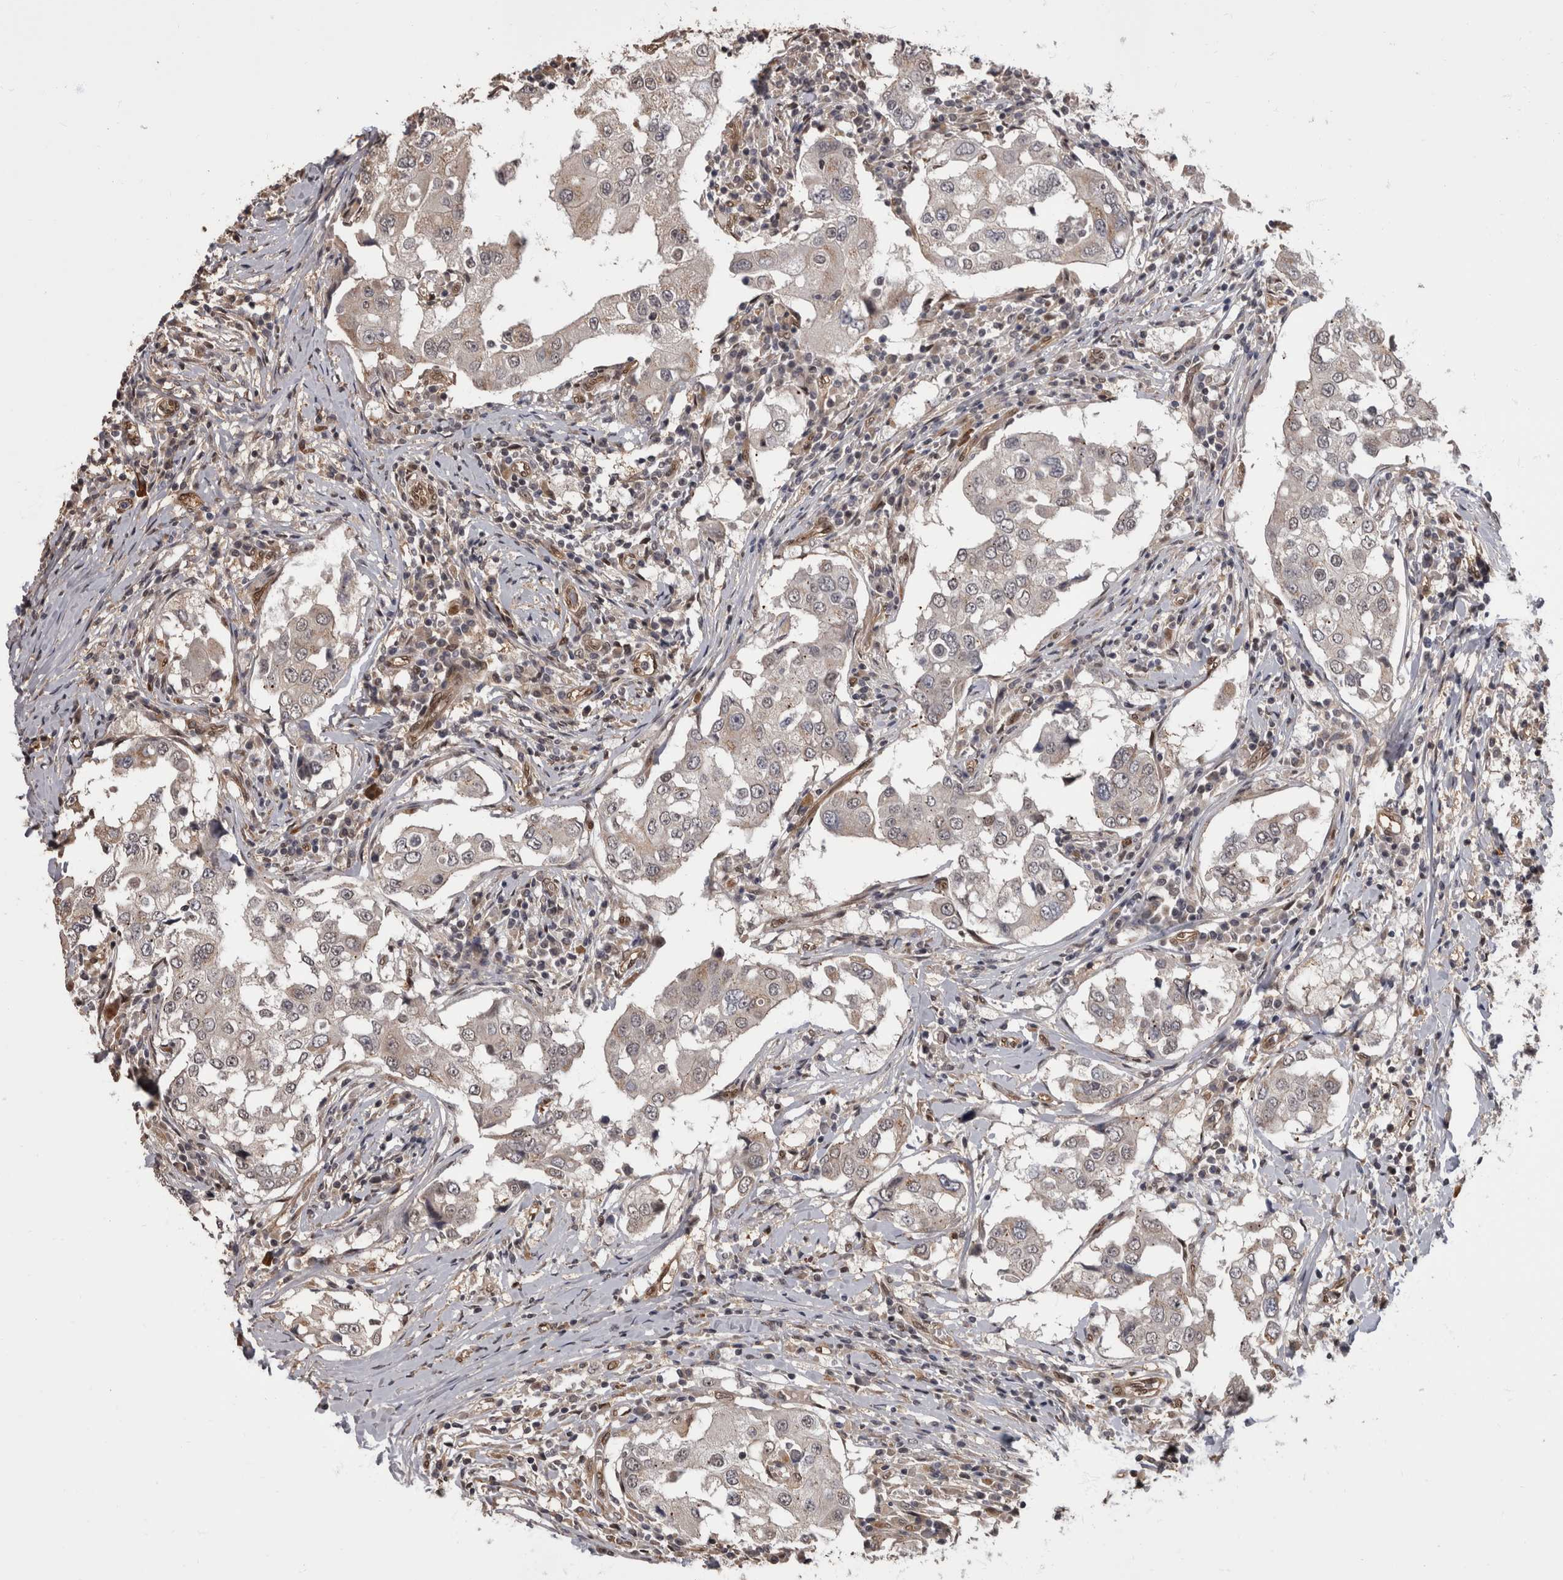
{"staining": {"intensity": "negative", "quantity": "none", "location": "none"}, "tissue": "breast cancer", "cell_type": "Tumor cells", "image_type": "cancer", "snomed": [{"axis": "morphology", "description": "Duct carcinoma"}, {"axis": "topography", "description": "Breast"}], "caption": "Tumor cells show no significant protein staining in breast cancer. (DAB immunohistochemistry with hematoxylin counter stain).", "gene": "AKT3", "patient": {"sex": "female", "age": 27}}